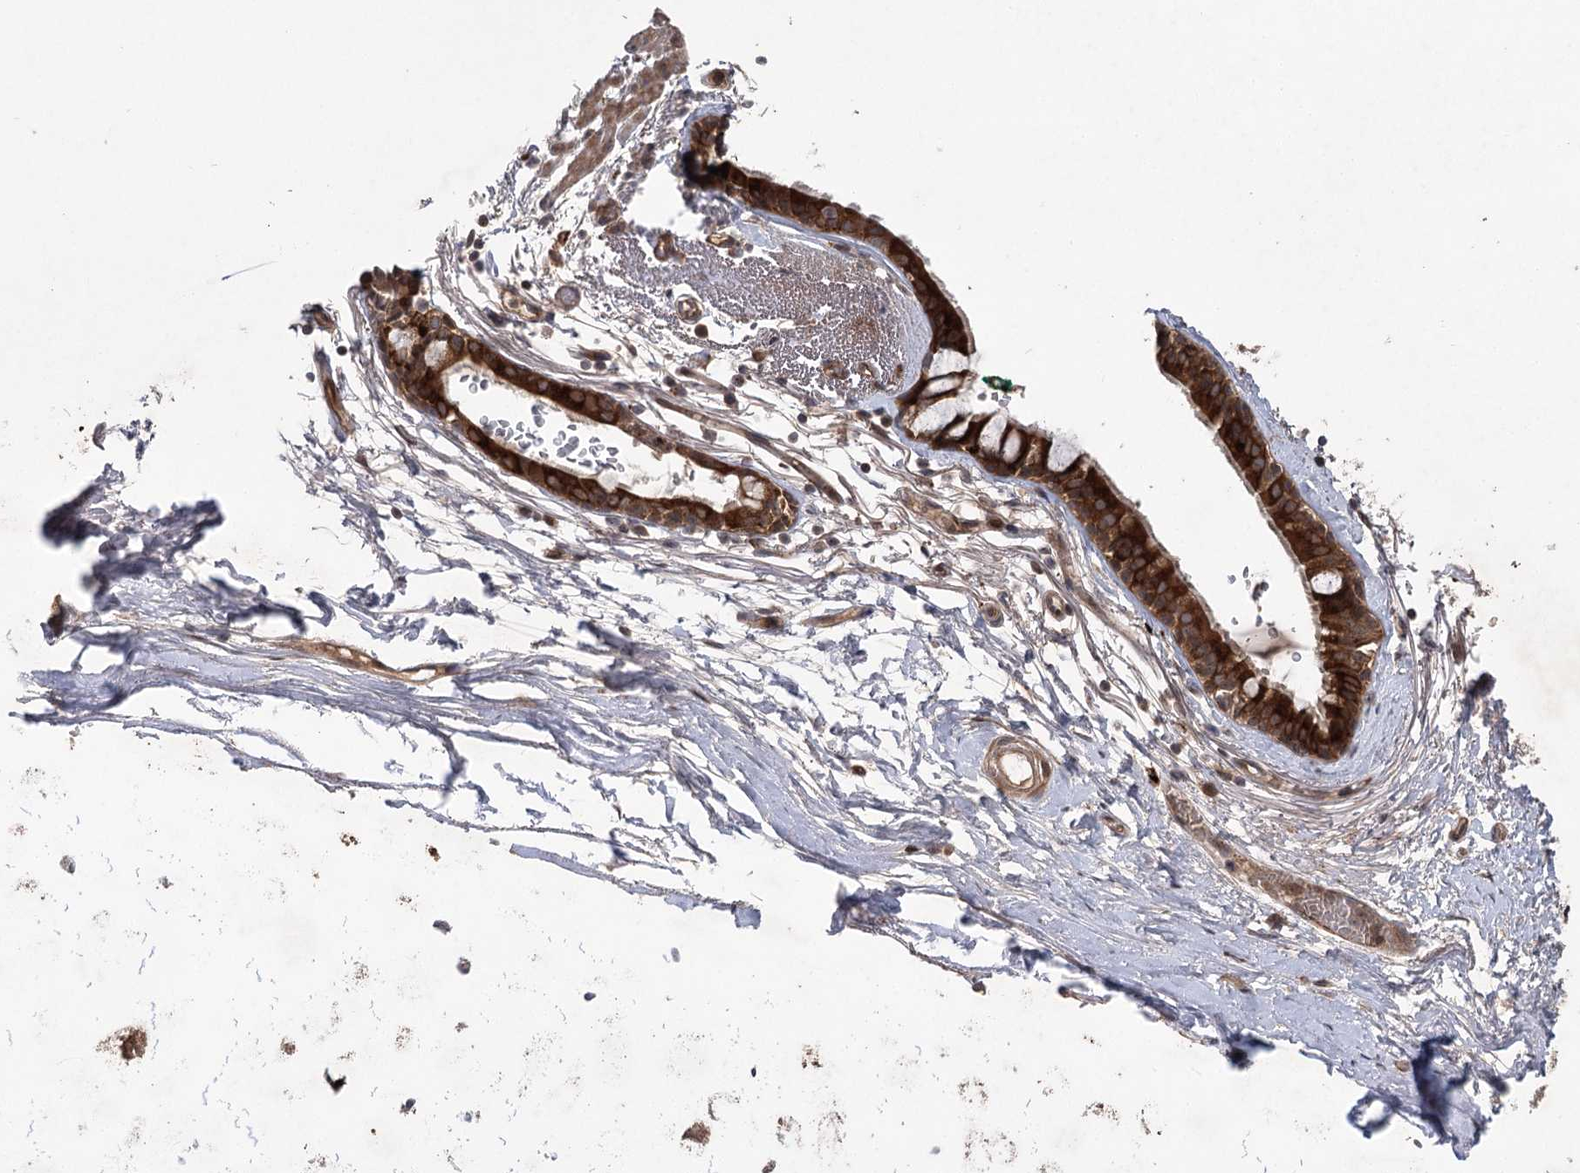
{"staining": {"intensity": "weak", "quantity": ">75%", "location": "cytoplasmic/membranous"}, "tissue": "adipose tissue", "cell_type": "Adipocytes", "image_type": "normal", "snomed": [{"axis": "morphology", "description": "Normal tissue, NOS"}, {"axis": "topography", "description": "Lymph node"}, {"axis": "topography", "description": "Bronchus"}], "caption": "Immunohistochemistry photomicrograph of benign human adipose tissue stained for a protein (brown), which shows low levels of weak cytoplasmic/membranous staining in about >75% of adipocytes.", "gene": "METTL24", "patient": {"sex": "male", "age": 63}}